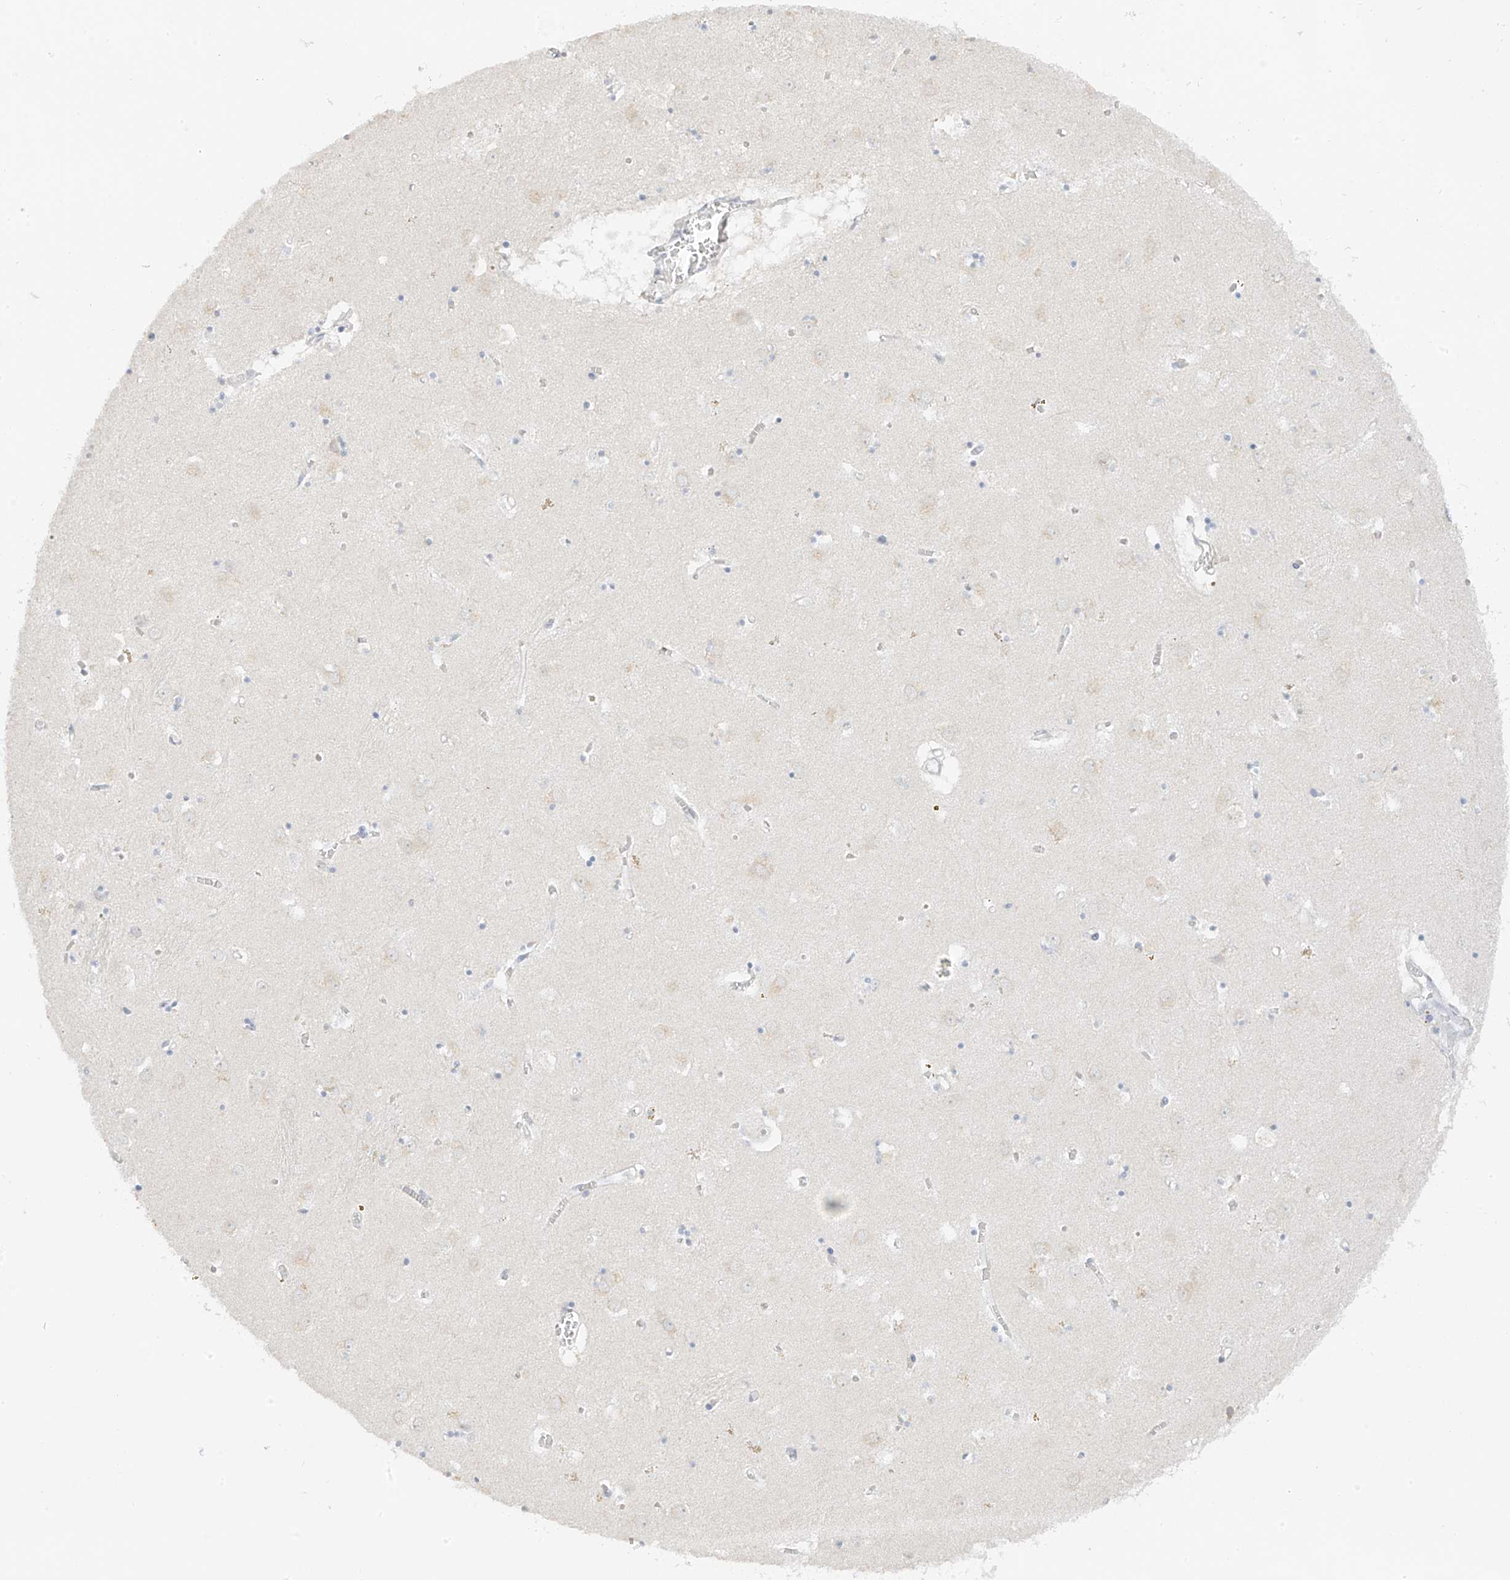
{"staining": {"intensity": "negative", "quantity": "none", "location": "none"}, "tissue": "caudate", "cell_type": "Glial cells", "image_type": "normal", "snomed": [{"axis": "morphology", "description": "Normal tissue, NOS"}, {"axis": "topography", "description": "Lateral ventricle wall"}], "caption": "Immunohistochemistry image of benign caudate: human caudate stained with DAB (3,3'-diaminobenzidine) exhibits no significant protein staining in glial cells. (DAB (3,3'-diaminobenzidine) IHC, high magnification).", "gene": "DCDC2", "patient": {"sex": "male", "age": 70}}